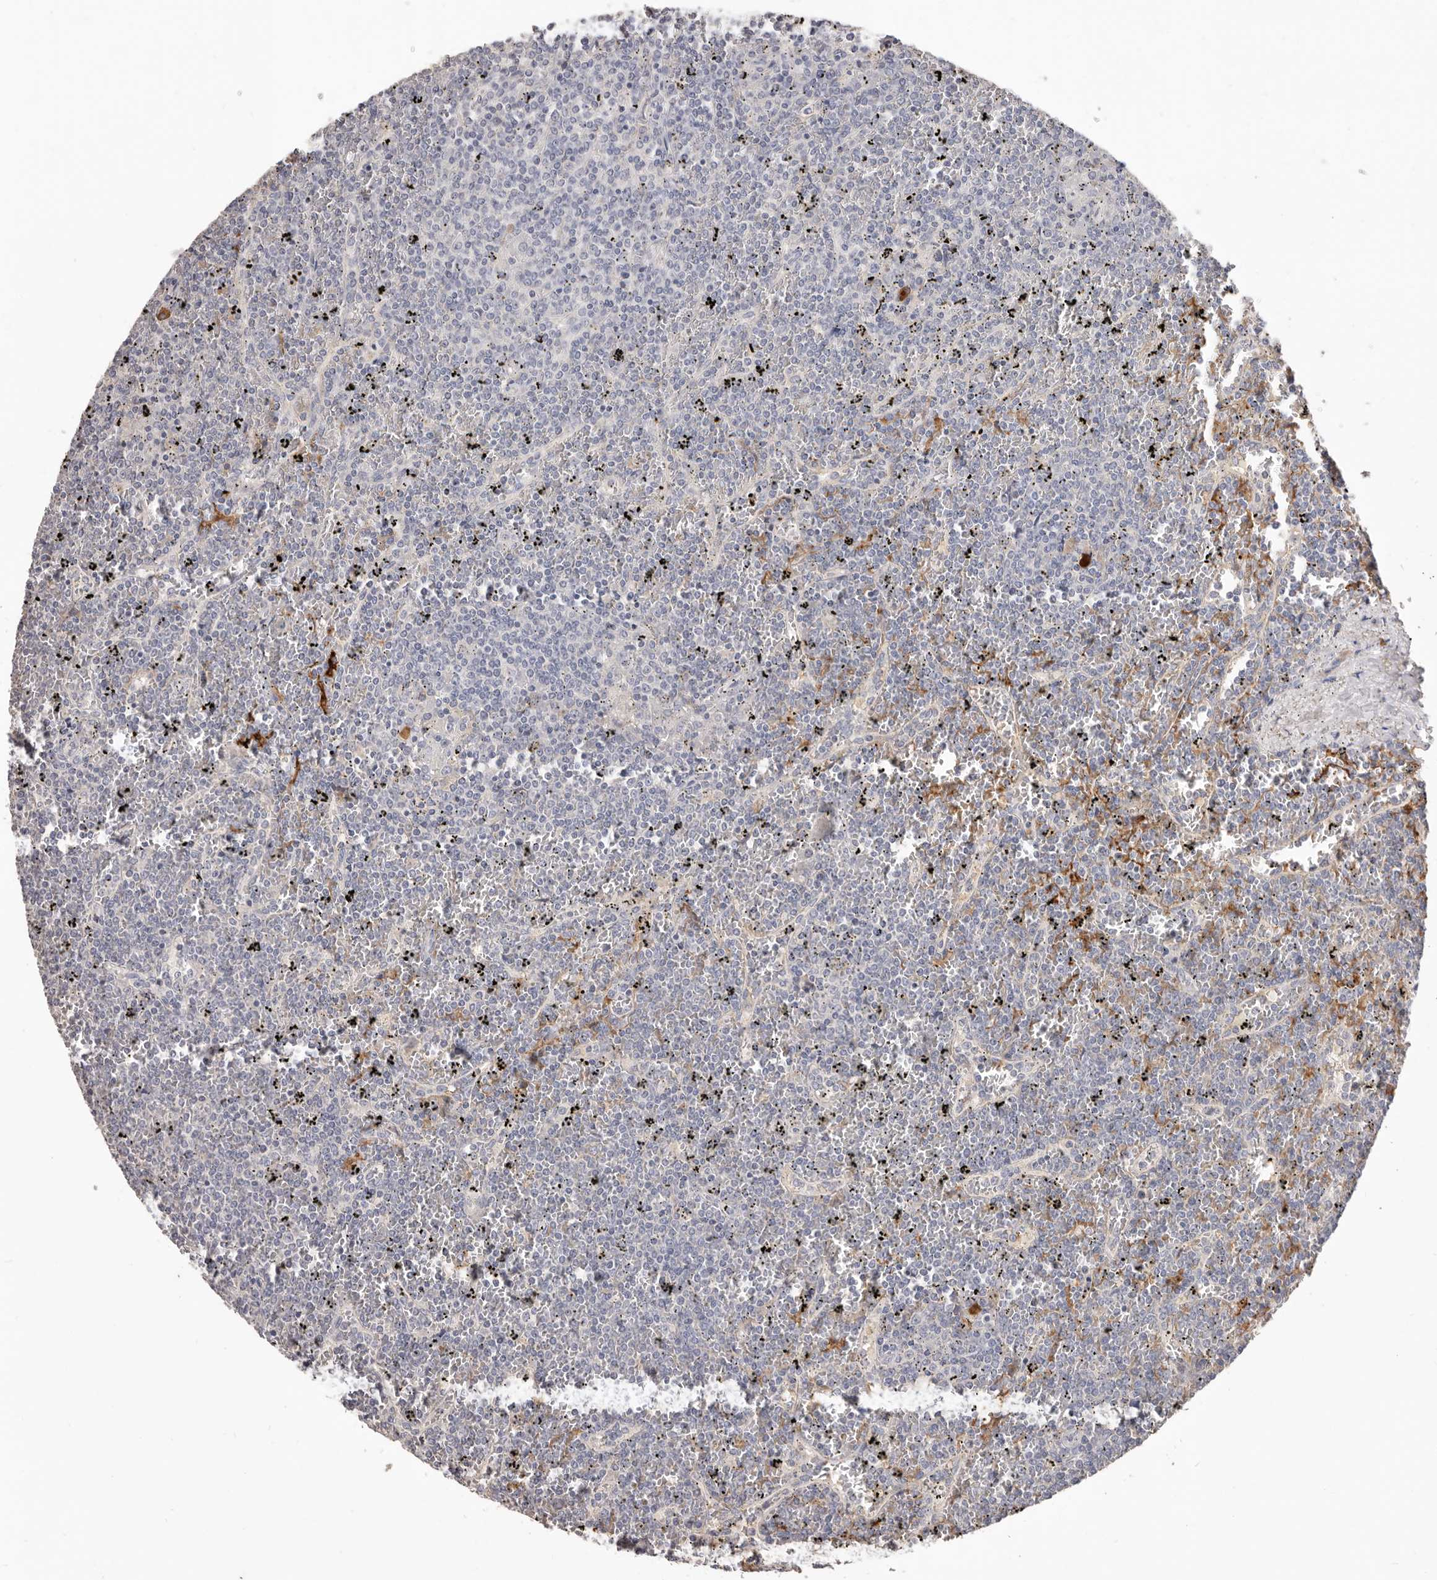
{"staining": {"intensity": "negative", "quantity": "none", "location": "none"}, "tissue": "lymphoma", "cell_type": "Tumor cells", "image_type": "cancer", "snomed": [{"axis": "morphology", "description": "Malignant lymphoma, non-Hodgkin's type, Low grade"}, {"axis": "topography", "description": "Spleen"}], "caption": "A high-resolution micrograph shows IHC staining of malignant lymphoma, non-Hodgkin's type (low-grade), which demonstrates no significant staining in tumor cells. (DAB (3,3'-diaminobenzidine) immunohistochemistry visualized using brightfield microscopy, high magnification).", "gene": "HCAR2", "patient": {"sex": "female", "age": 19}}